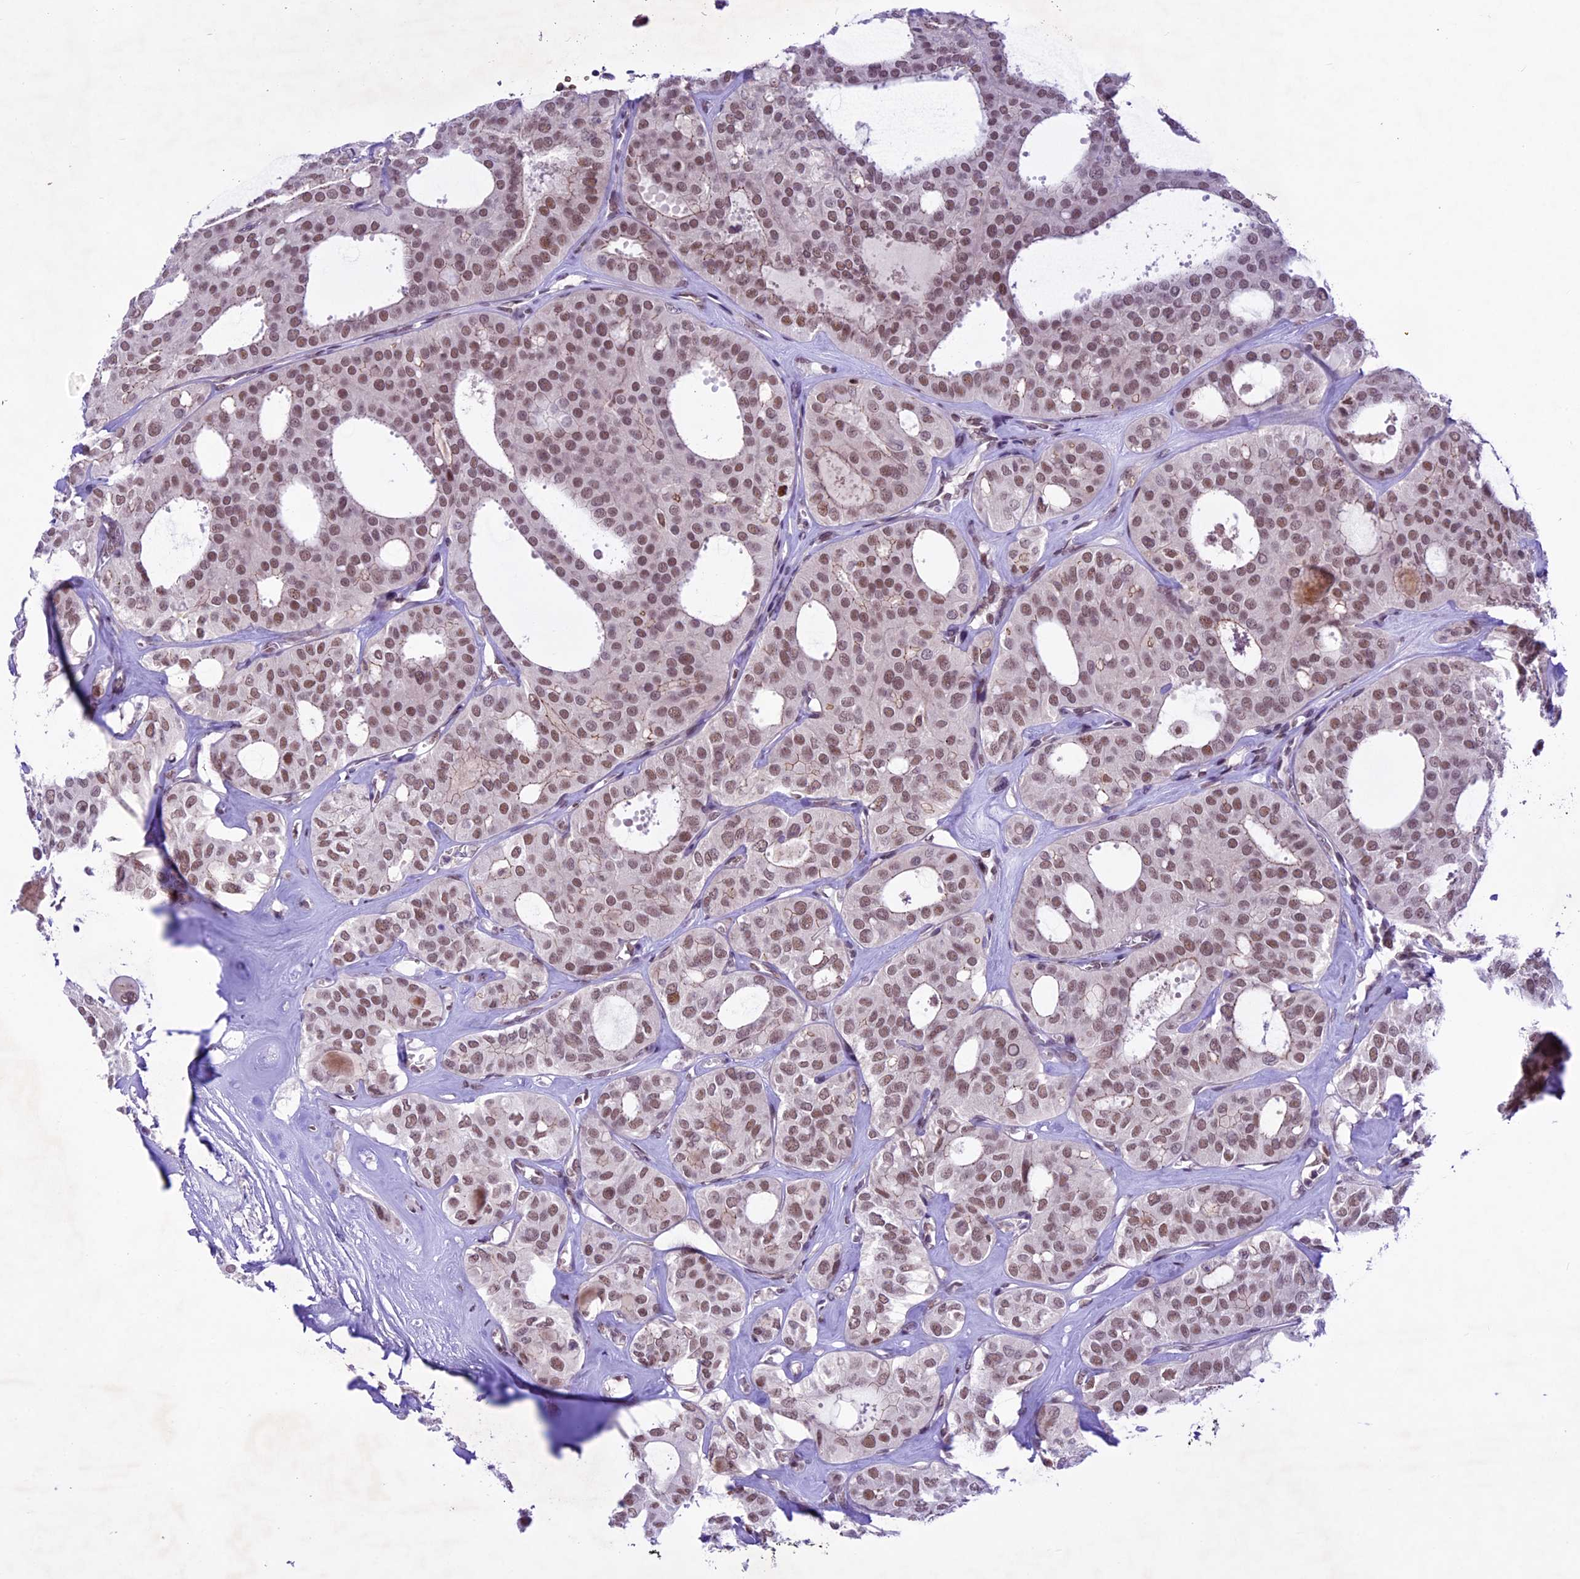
{"staining": {"intensity": "moderate", "quantity": ">75%", "location": "nuclear"}, "tissue": "thyroid cancer", "cell_type": "Tumor cells", "image_type": "cancer", "snomed": [{"axis": "morphology", "description": "Follicular adenoma carcinoma, NOS"}, {"axis": "topography", "description": "Thyroid gland"}], "caption": "Thyroid follicular adenoma carcinoma stained with a protein marker exhibits moderate staining in tumor cells.", "gene": "SHKBP1", "patient": {"sex": "male", "age": 75}}